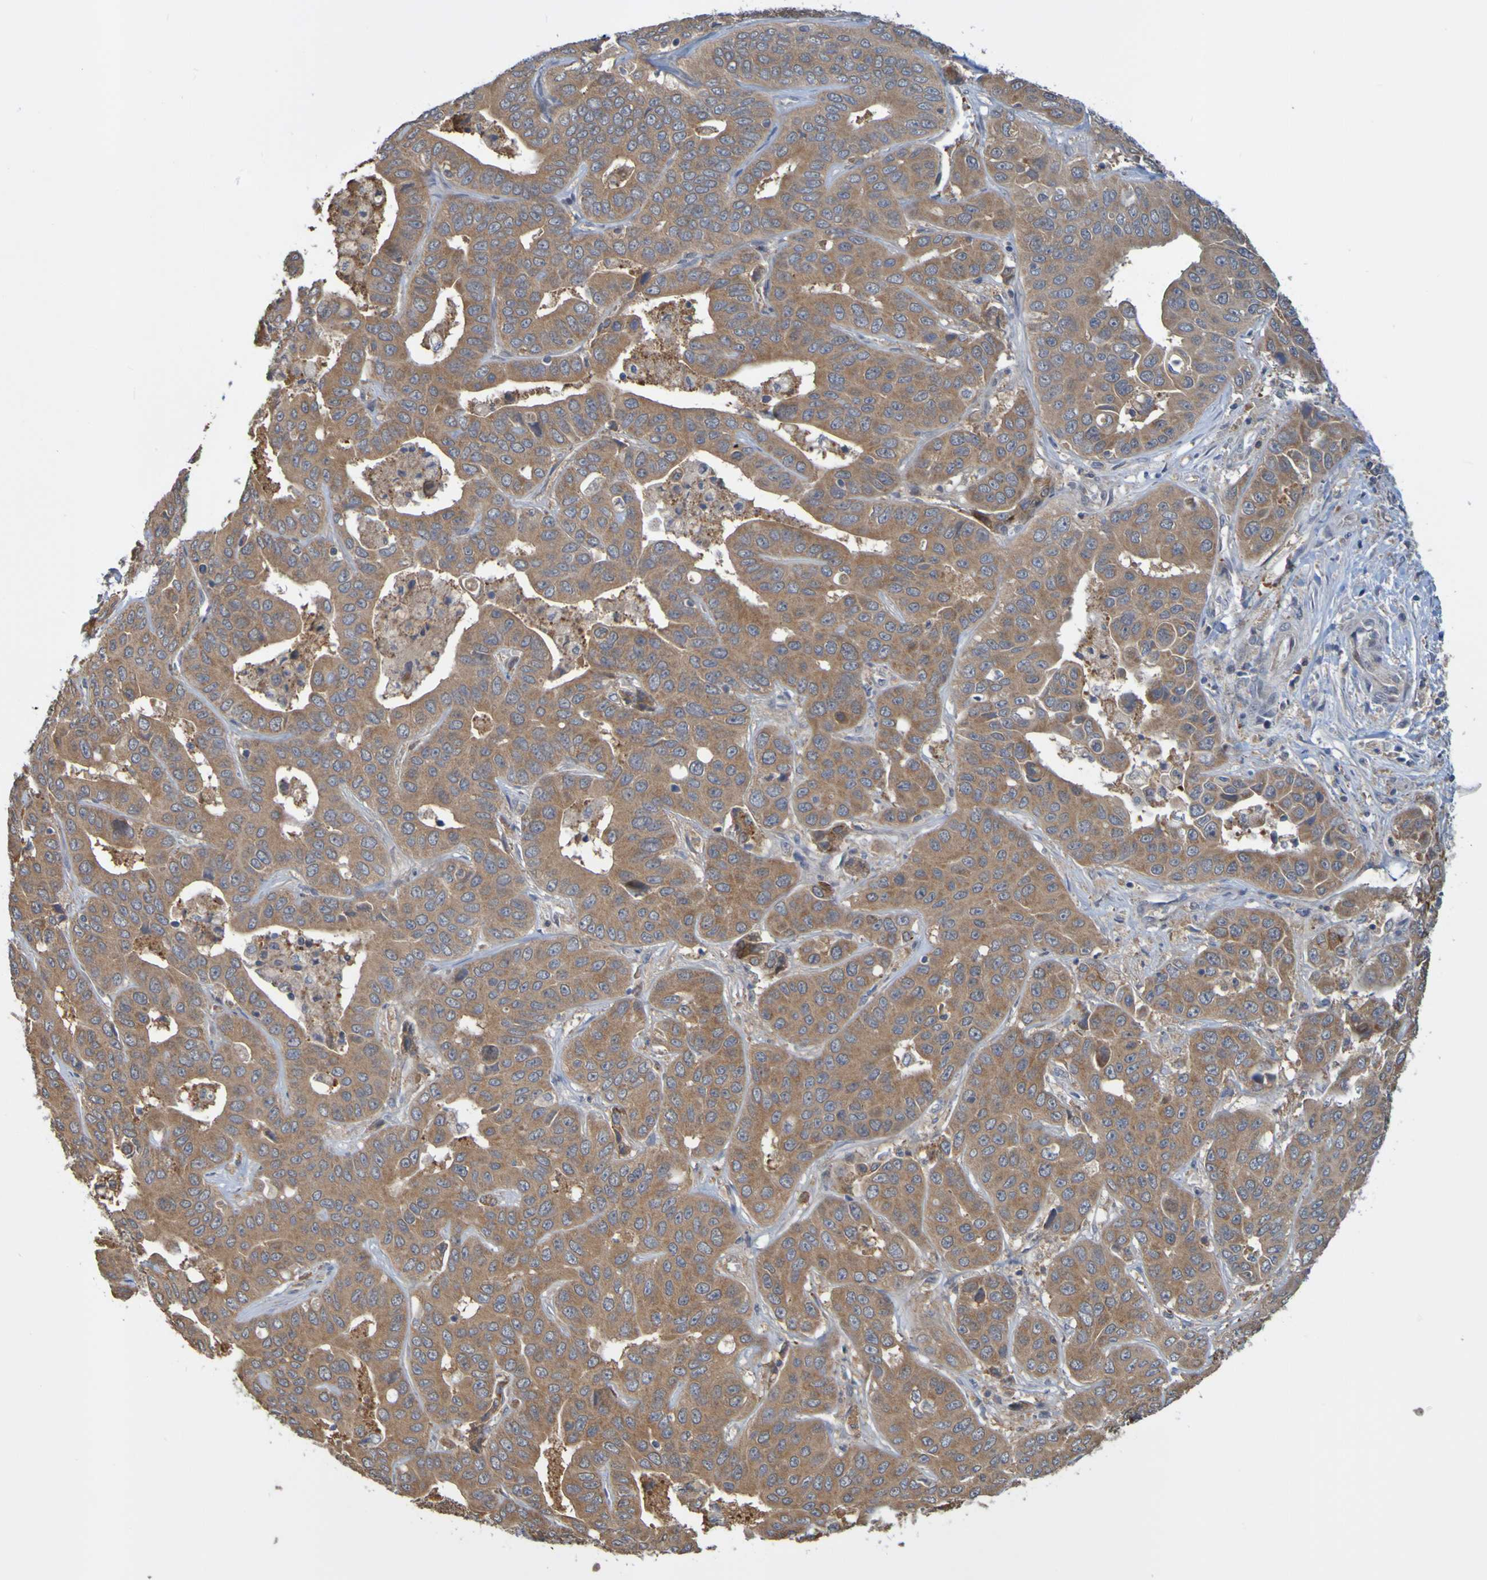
{"staining": {"intensity": "moderate", "quantity": ">75%", "location": "cytoplasmic/membranous"}, "tissue": "liver cancer", "cell_type": "Tumor cells", "image_type": "cancer", "snomed": [{"axis": "morphology", "description": "Cholangiocarcinoma"}, {"axis": "topography", "description": "Liver"}], "caption": "Protein staining of liver cholangiocarcinoma tissue exhibits moderate cytoplasmic/membranous expression in about >75% of tumor cells.", "gene": "NAV2", "patient": {"sex": "female", "age": 52}}